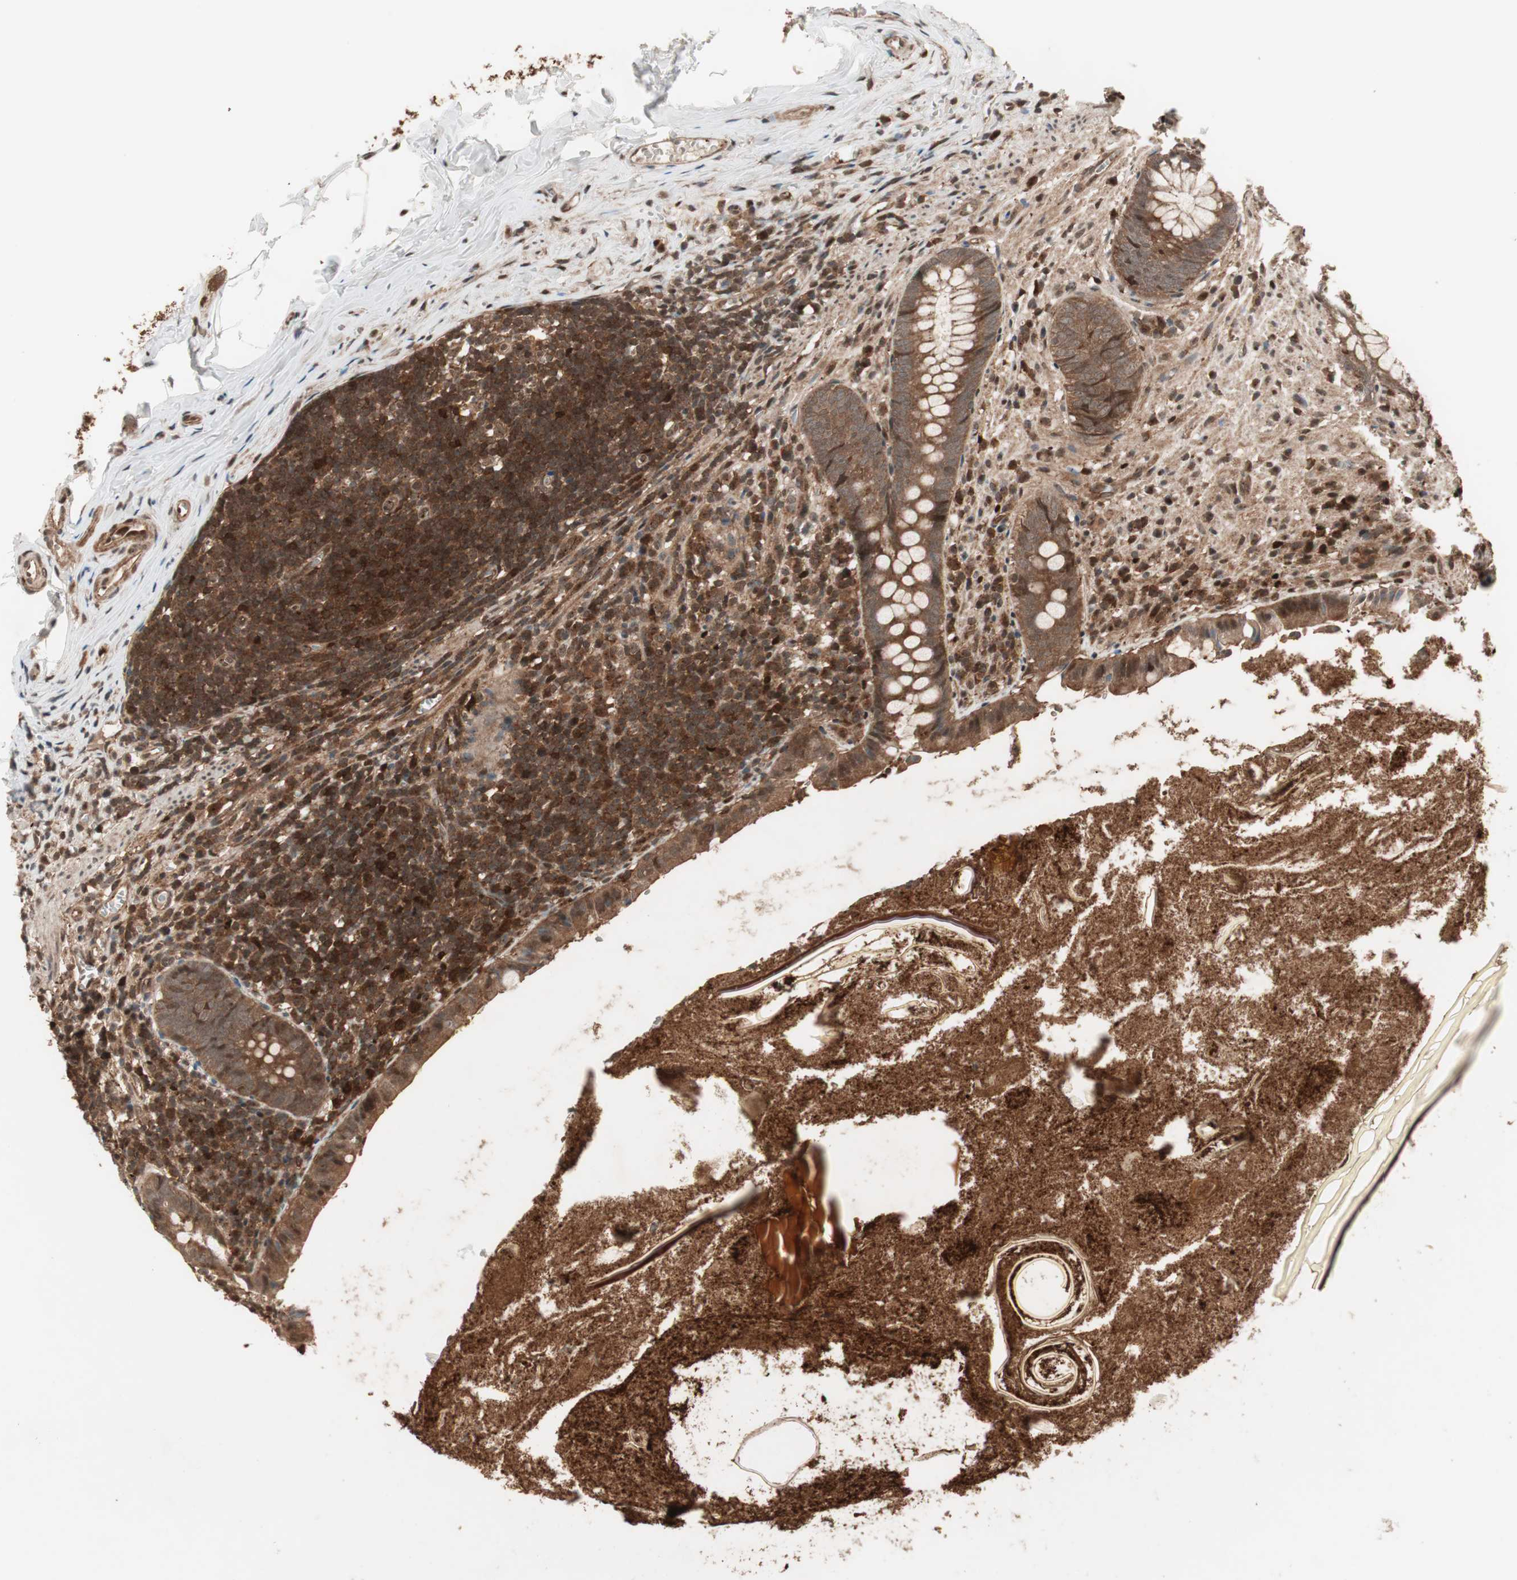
{"staining": {"intensity": "moderate", "quantity": ">75%", "location": "cytoplasmic/membranous"}, "tissue": "appendix", "cell_type": "Glandular cells", "image_type": "normal", "snomed": [{"axis": "morphology", "description": "Normal tissue, NOS"}, {"axis": "topography", "description": "Appendix"}], "caption": "Immunohistochemical staining of benign appendix shows >75% levels of moderate cytoplasmic/membranous protein expression in about >75% of glandular cells.", "gene": "PRKG2", "patient": {"sex": "male", "age": 52}}